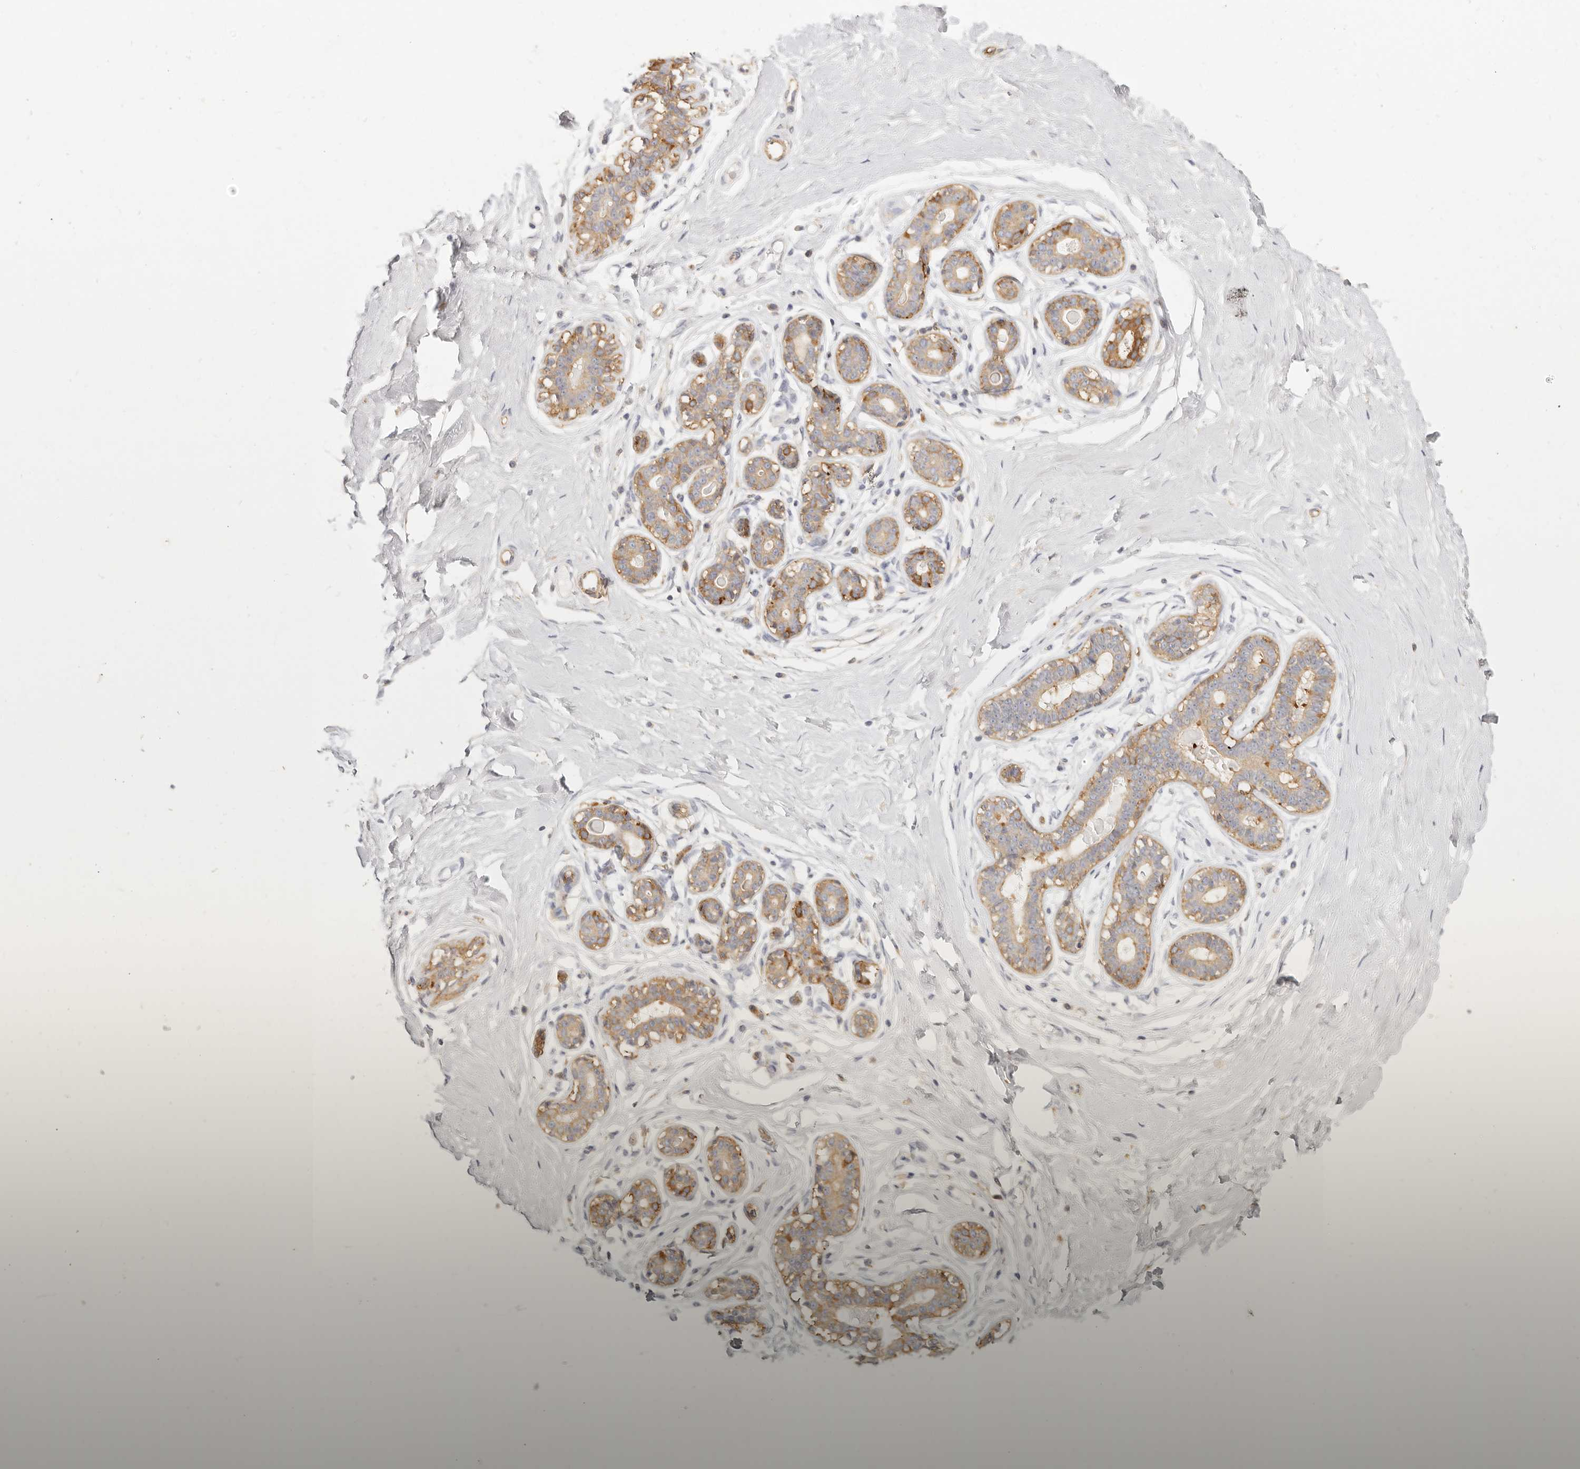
{"staining": {"intensity": "negative", "quantity": "none", "location": "none"}, "tissue": "breast", "cell_type": "Adipocytes", "image_type": "normal", "snomed": [{"axis": "morphology", "description": "Normal tissue, NOS"}, {"axis": "morphology", "description": "Adenoma, NOS"}, {"axis": "topography", "description": "Breast"}], "caption": "Immunohistochemistry of benign breast demonstrates no positivity in adipocytes.", "gene": "NIBAN1", "patient": {"sex": "female", "age": 23}}